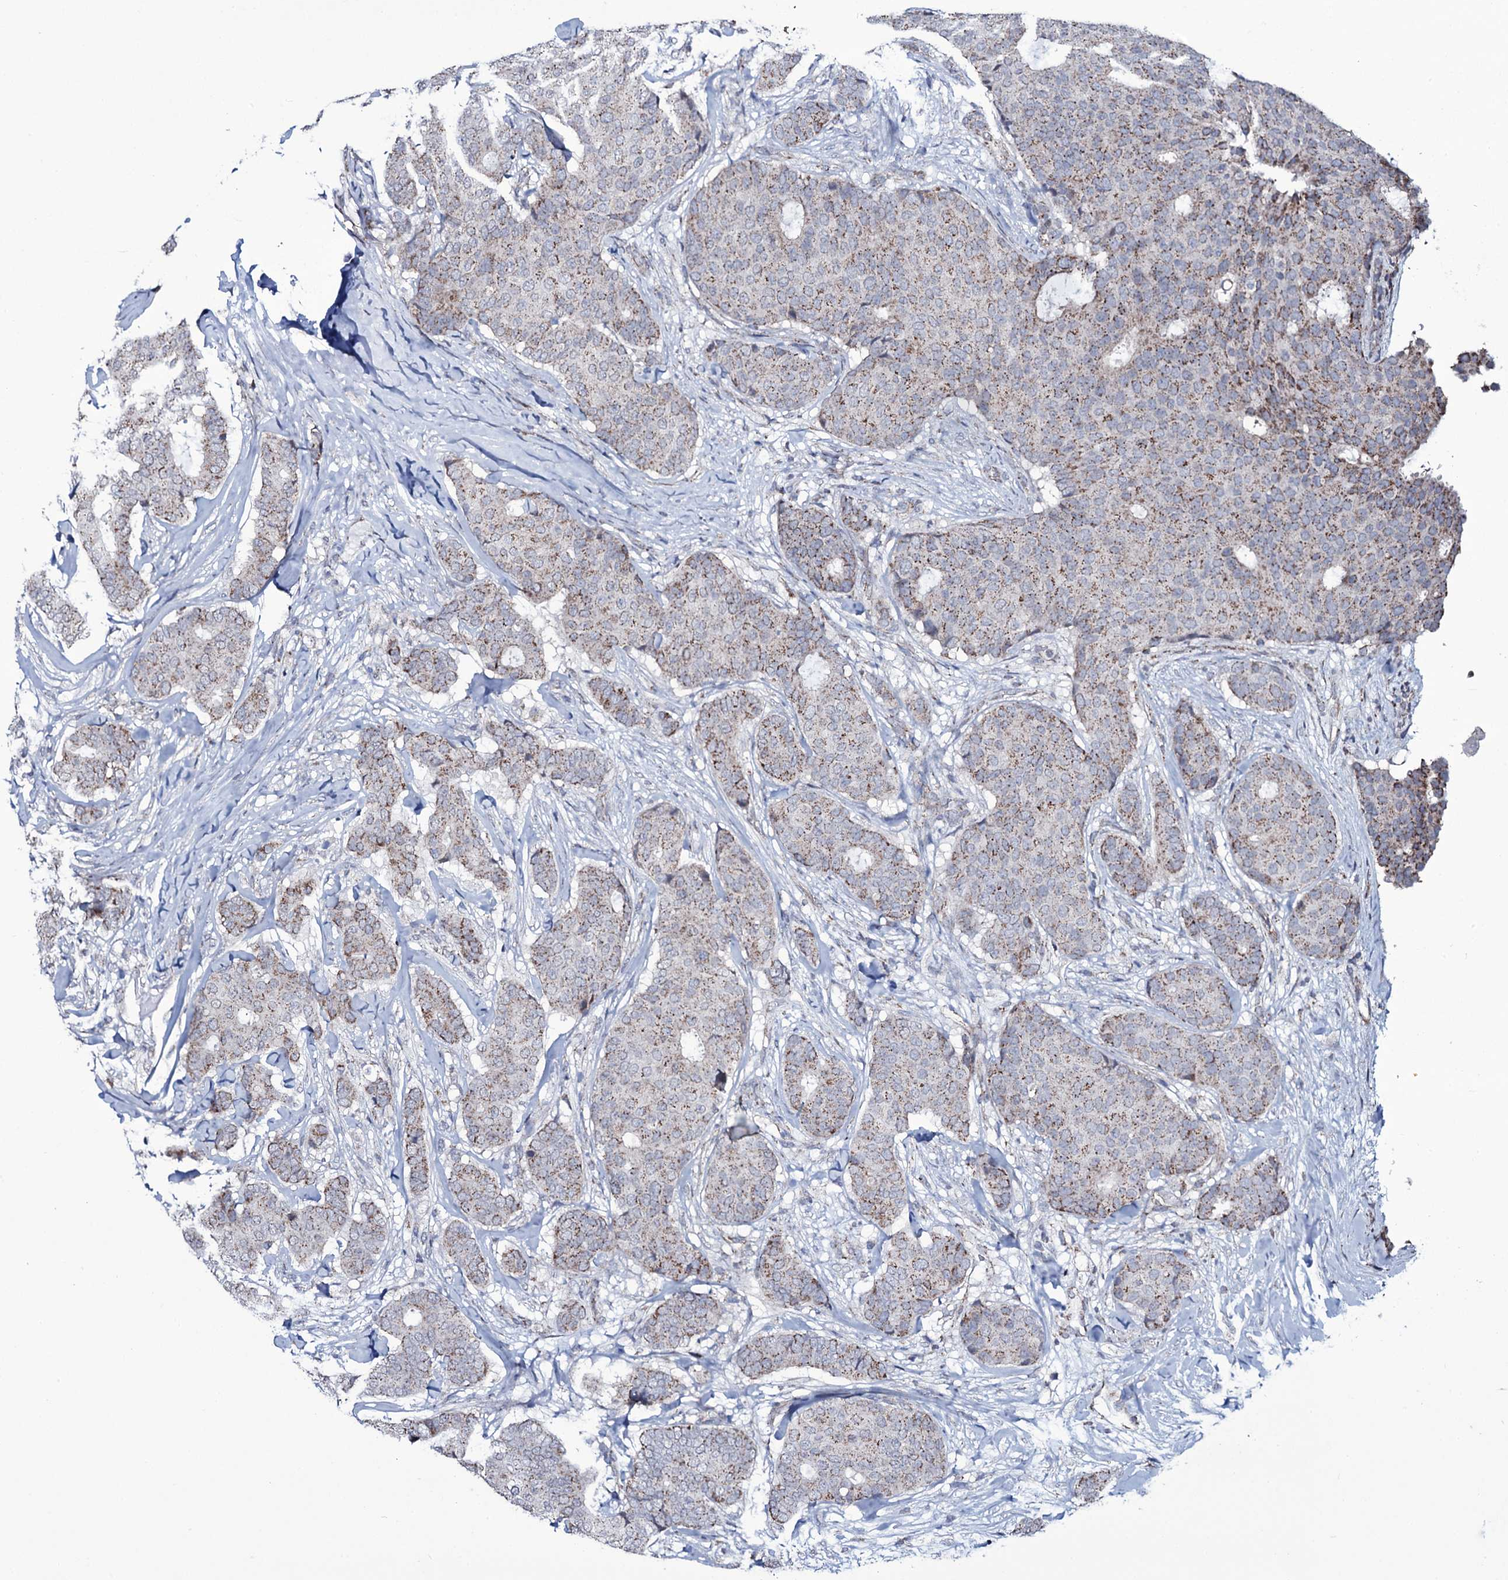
{"staining": {"intensity": "moderate", "quantity": "25%-75%", "location": "cytoplasmic/membranous"}, "tissue": "breast cancer", "cell_type": "Tumor cells", "image_type": "cancer", "snomed": [{"axis": "morphology", "description": "Duct carcinoma"}, {"axis": "topography", "description": "Breast"}], "caption": "Immunohistochemistry (IHC) staining of breast cancer, which shows medium levels of moderate cytoplasmic/membranous positivity in approximately 25%-75% of tumor cells indicating moderate cytoplasmic/membranous protein expression. The staining was performed using DAB (brown) for protein detection and nuclei were counterstained in hematoxylin (blue).", "gene": "WIPF3", "patient": {"sex": "female", "age": 75}}